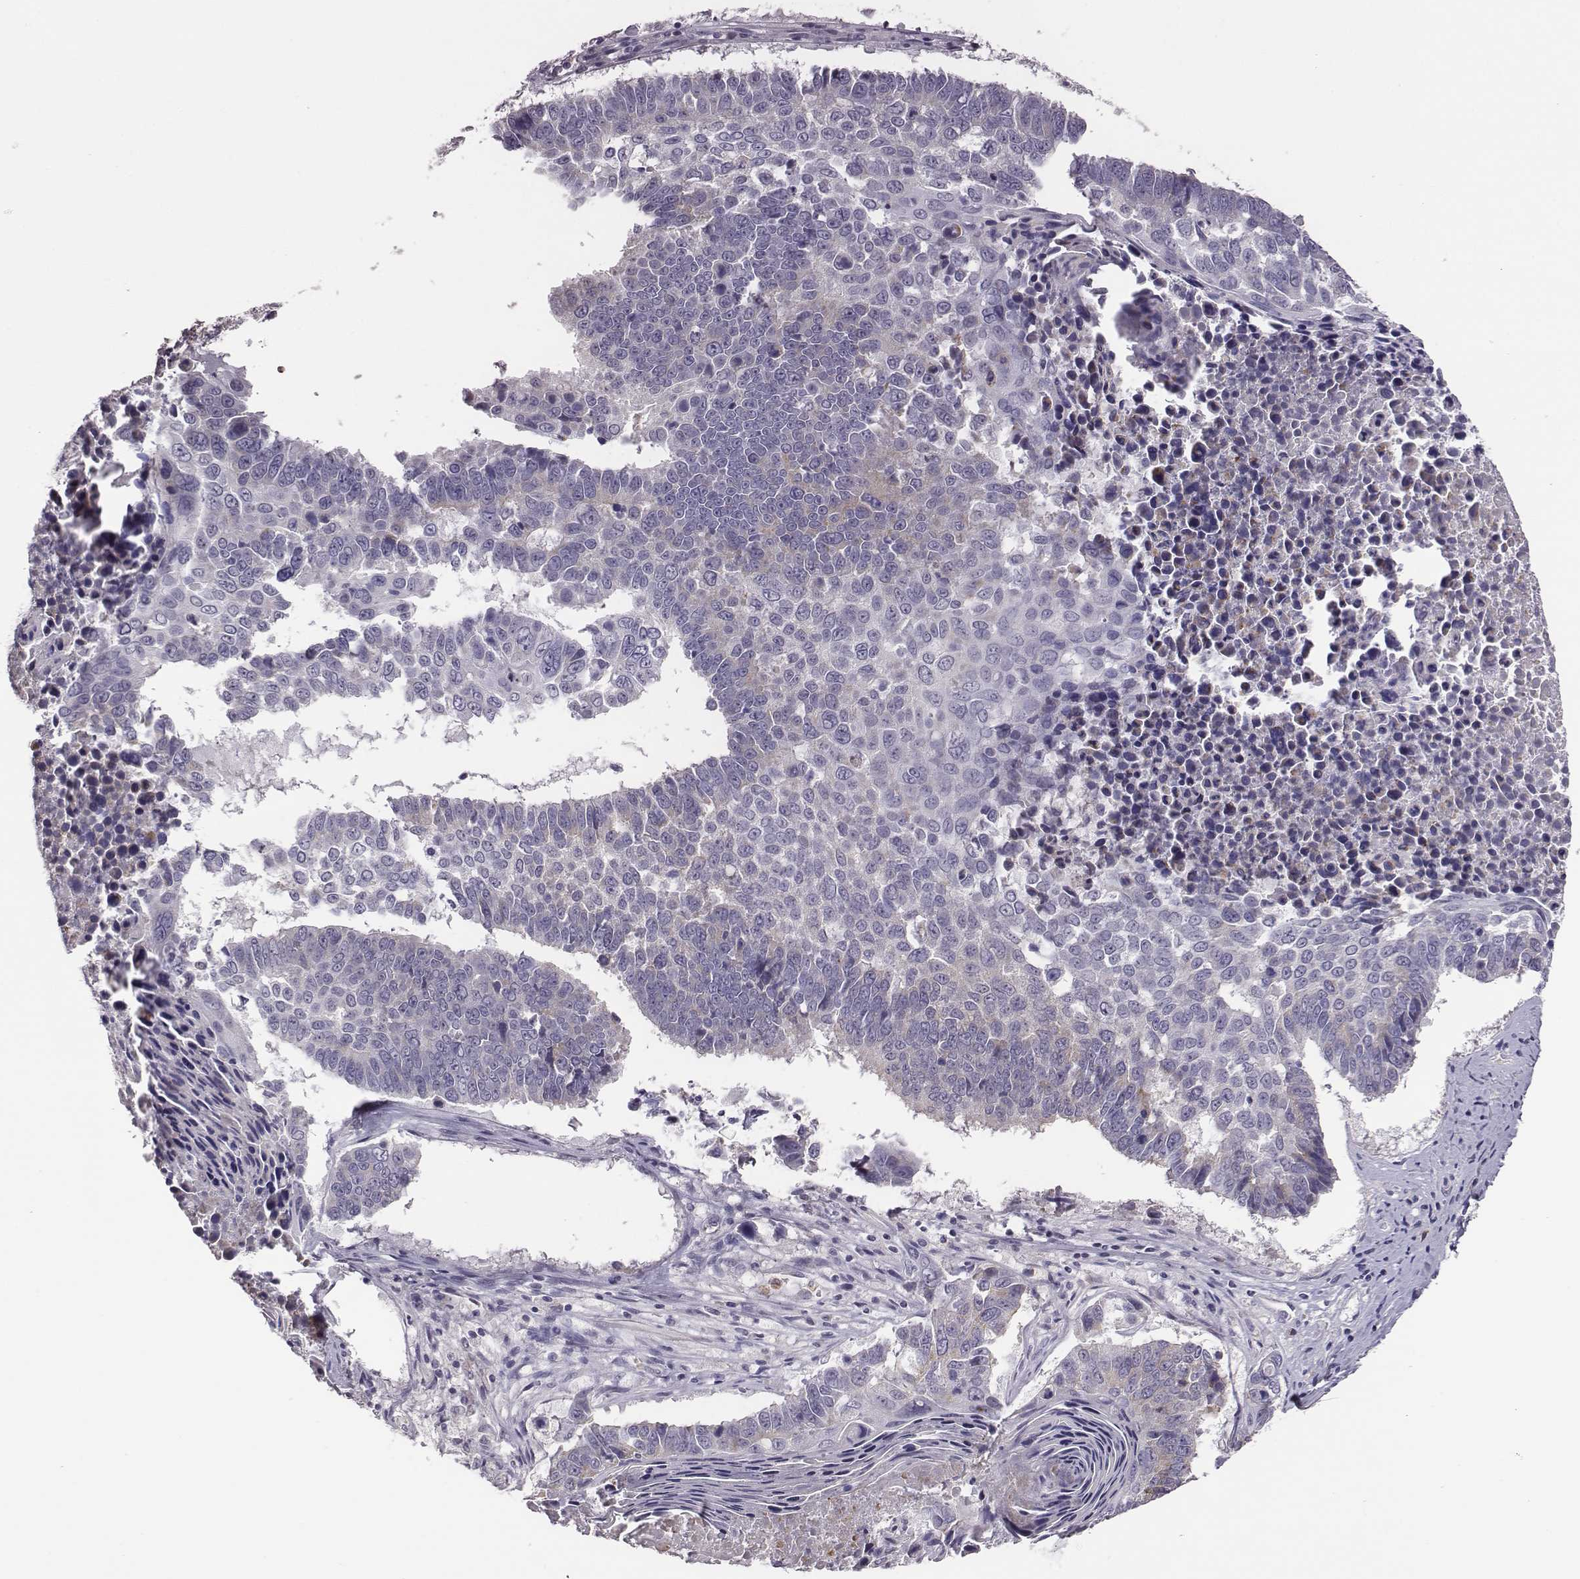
{"staining": {"intensity": "negative", "quantity": "none", "location": "none"}, "tissue": "lung cancer", "cell_type": "Tumor cells", "image_type": "cancer", "snomed": [{"axis": "morphology", "description": "Squamous cell carcinoma, NOS"}, {"axis": "topography", "description": "Lung"}], "caption": "The micrograph displays no staining of tumor cells in squamous cell carcinoma (lung).", "gene": "KMO", "patient": {"sex": "male", "age": 73}}